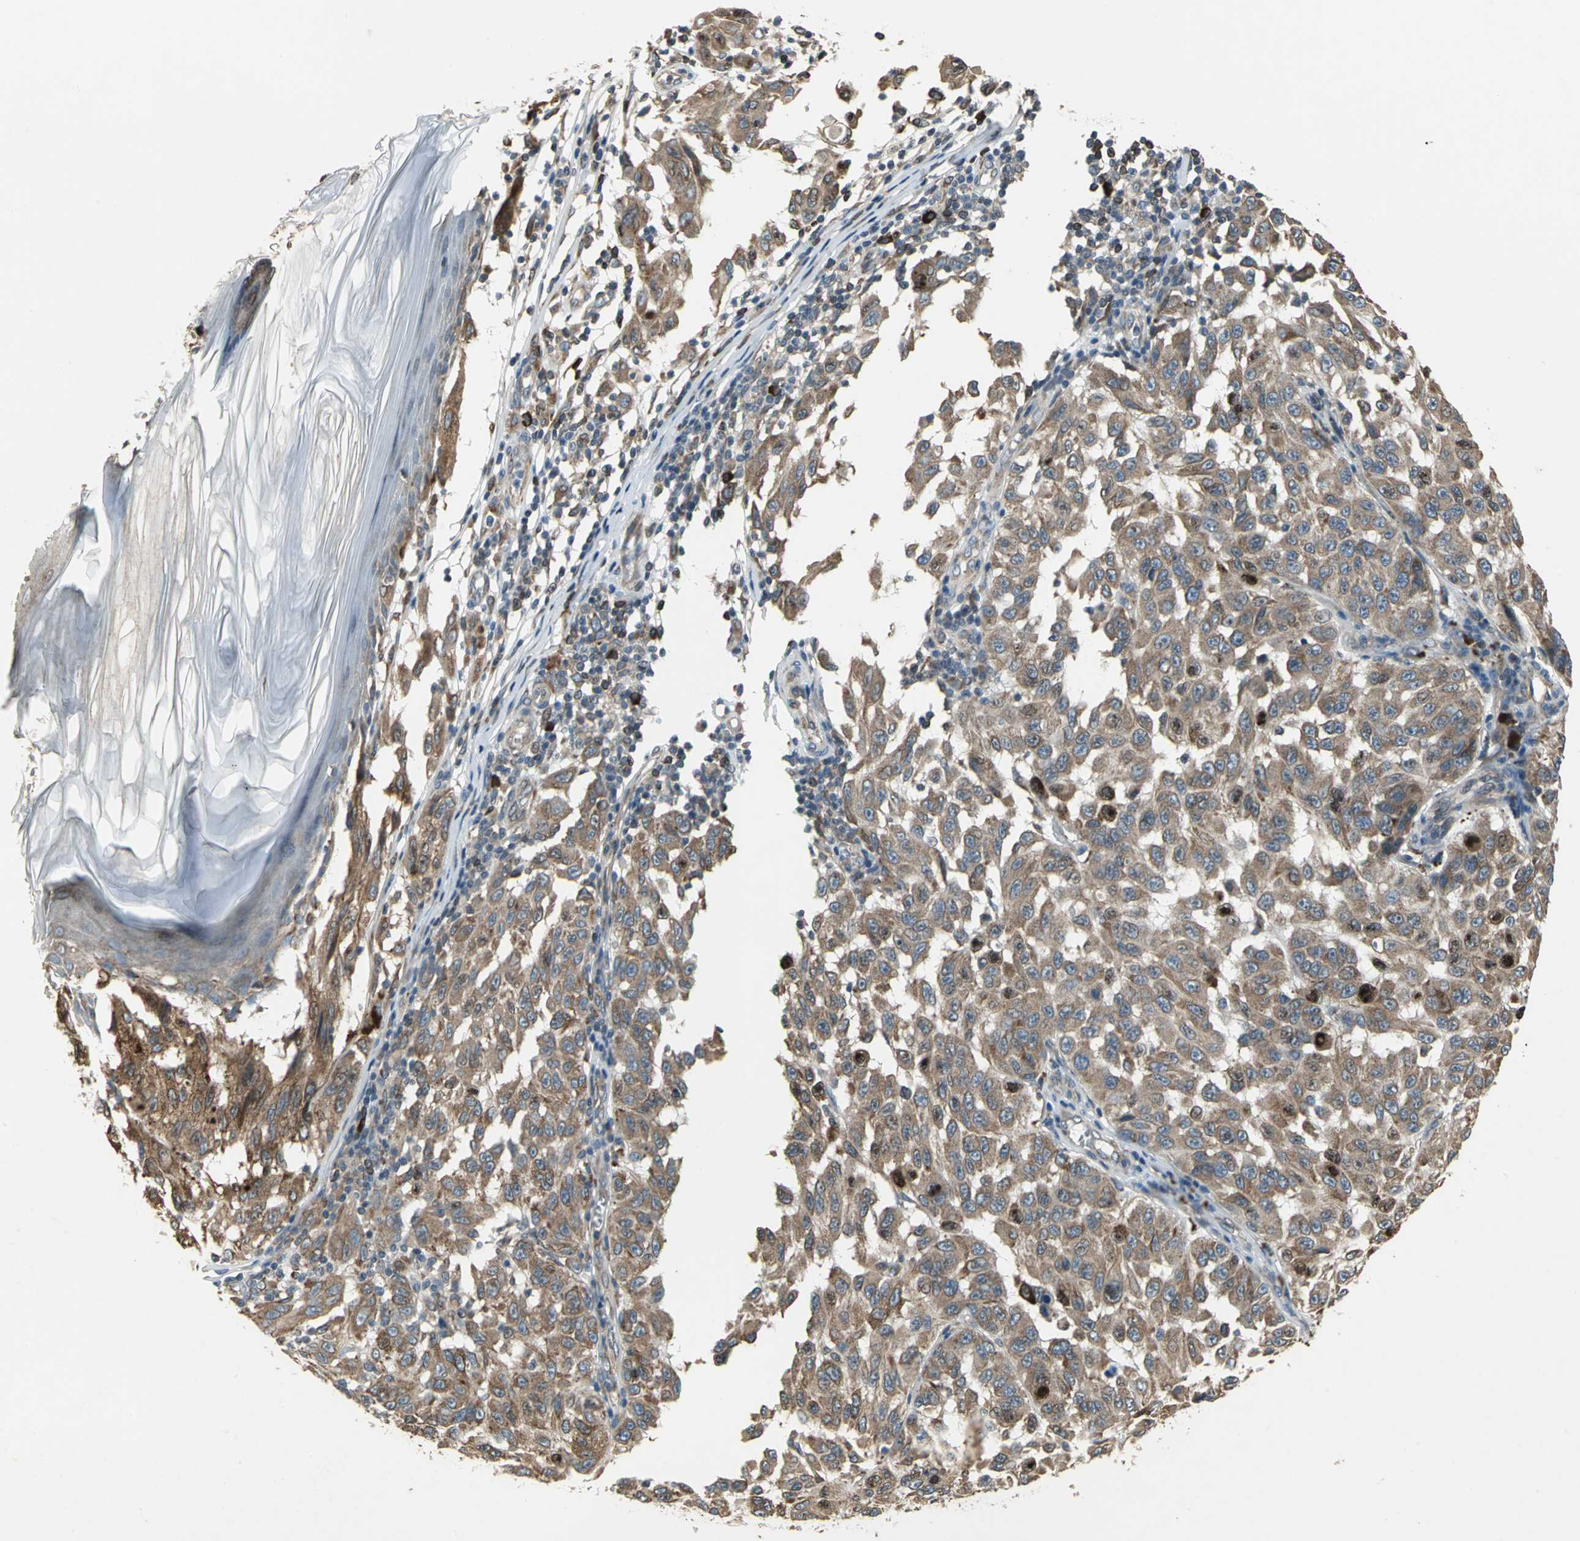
{"staining": {"intensity": "strong", "quantity": ">75%", "location": "cytoplasmic/membranous"}, "tissue": "melanoma", "cell_type": "Tumor cells", "image_type": "cancer", "snomed": [{"axis": "morphology", "description": "Malignant melanoma, NOS"}, {"axis": "topography", "description": "Skin"}], "caption": "Immunohistochemistry (IHC) staining of malignant melanoma, which exhibits high levels of strong cytoplasmic/membranous expression in about >75% of tumor cells indicating strong cytoplasmic/membranous protein positivity. The staining was performed using DAB (brown) for protein detection and nuclei were counterstained in hematoxylin (blue).", "gene": "SYVN1", "patient": {"sex": "male", "age": 30}}